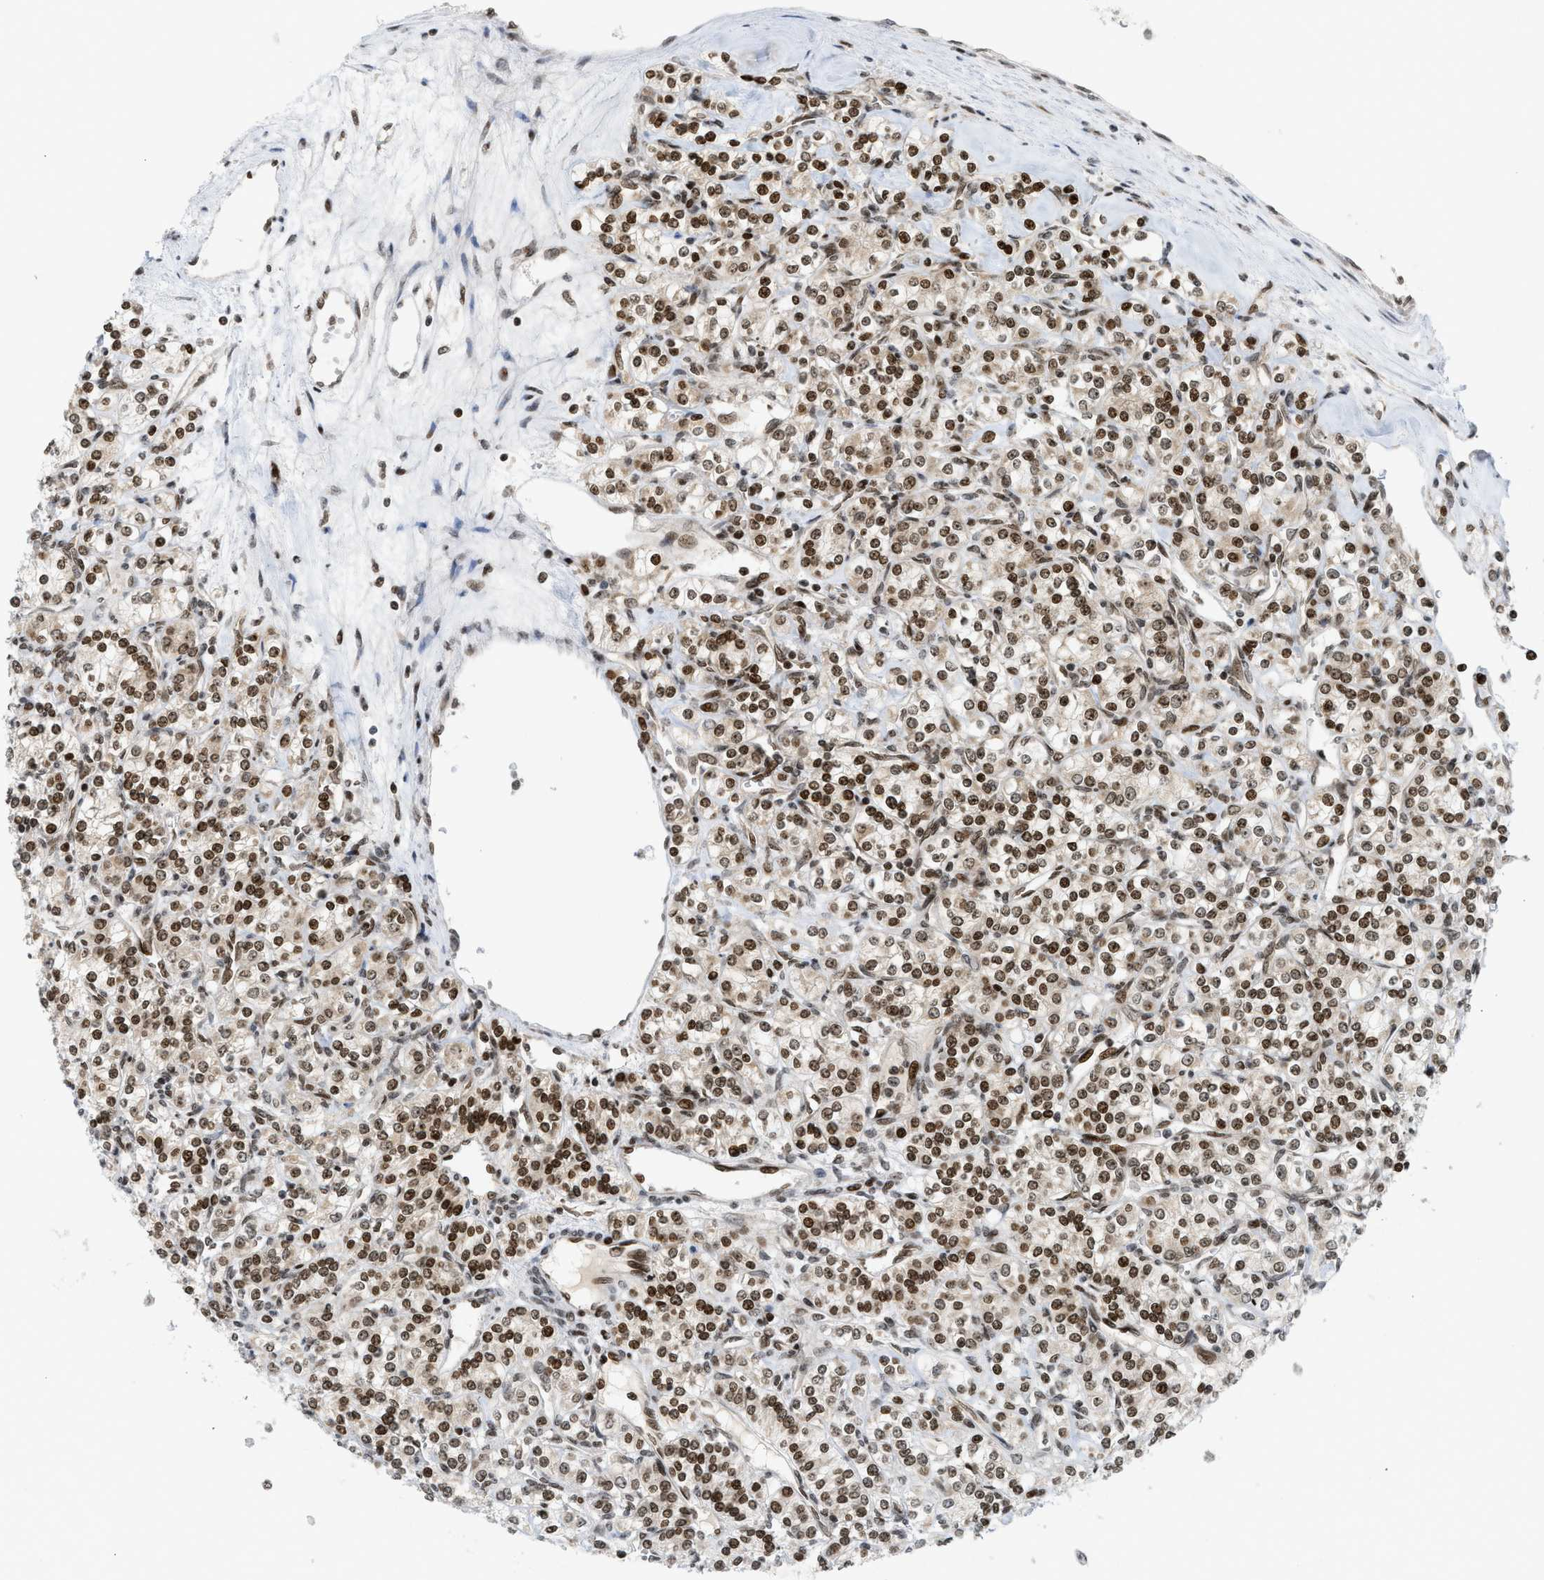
{"staining": {"intensity": "strong", "quantity": ">75%", "location": "nuclear"}, "tissue": "renal cancer", "cell_type": "Tumor cells", "image_type": "cancer", "snomed": [{"axis": "morphology", "description": "Adenocarcinoma, NOS"}, {"axis": "topography", "description": "Kidney"}], "caption": "Human renal adenocarcinoma stained for a protein (brown) displays strong nuclear positive staining in about >75% of tumor cells.", "gene": "ZNF22", "patient": {"sex": "male", "age": 77}}